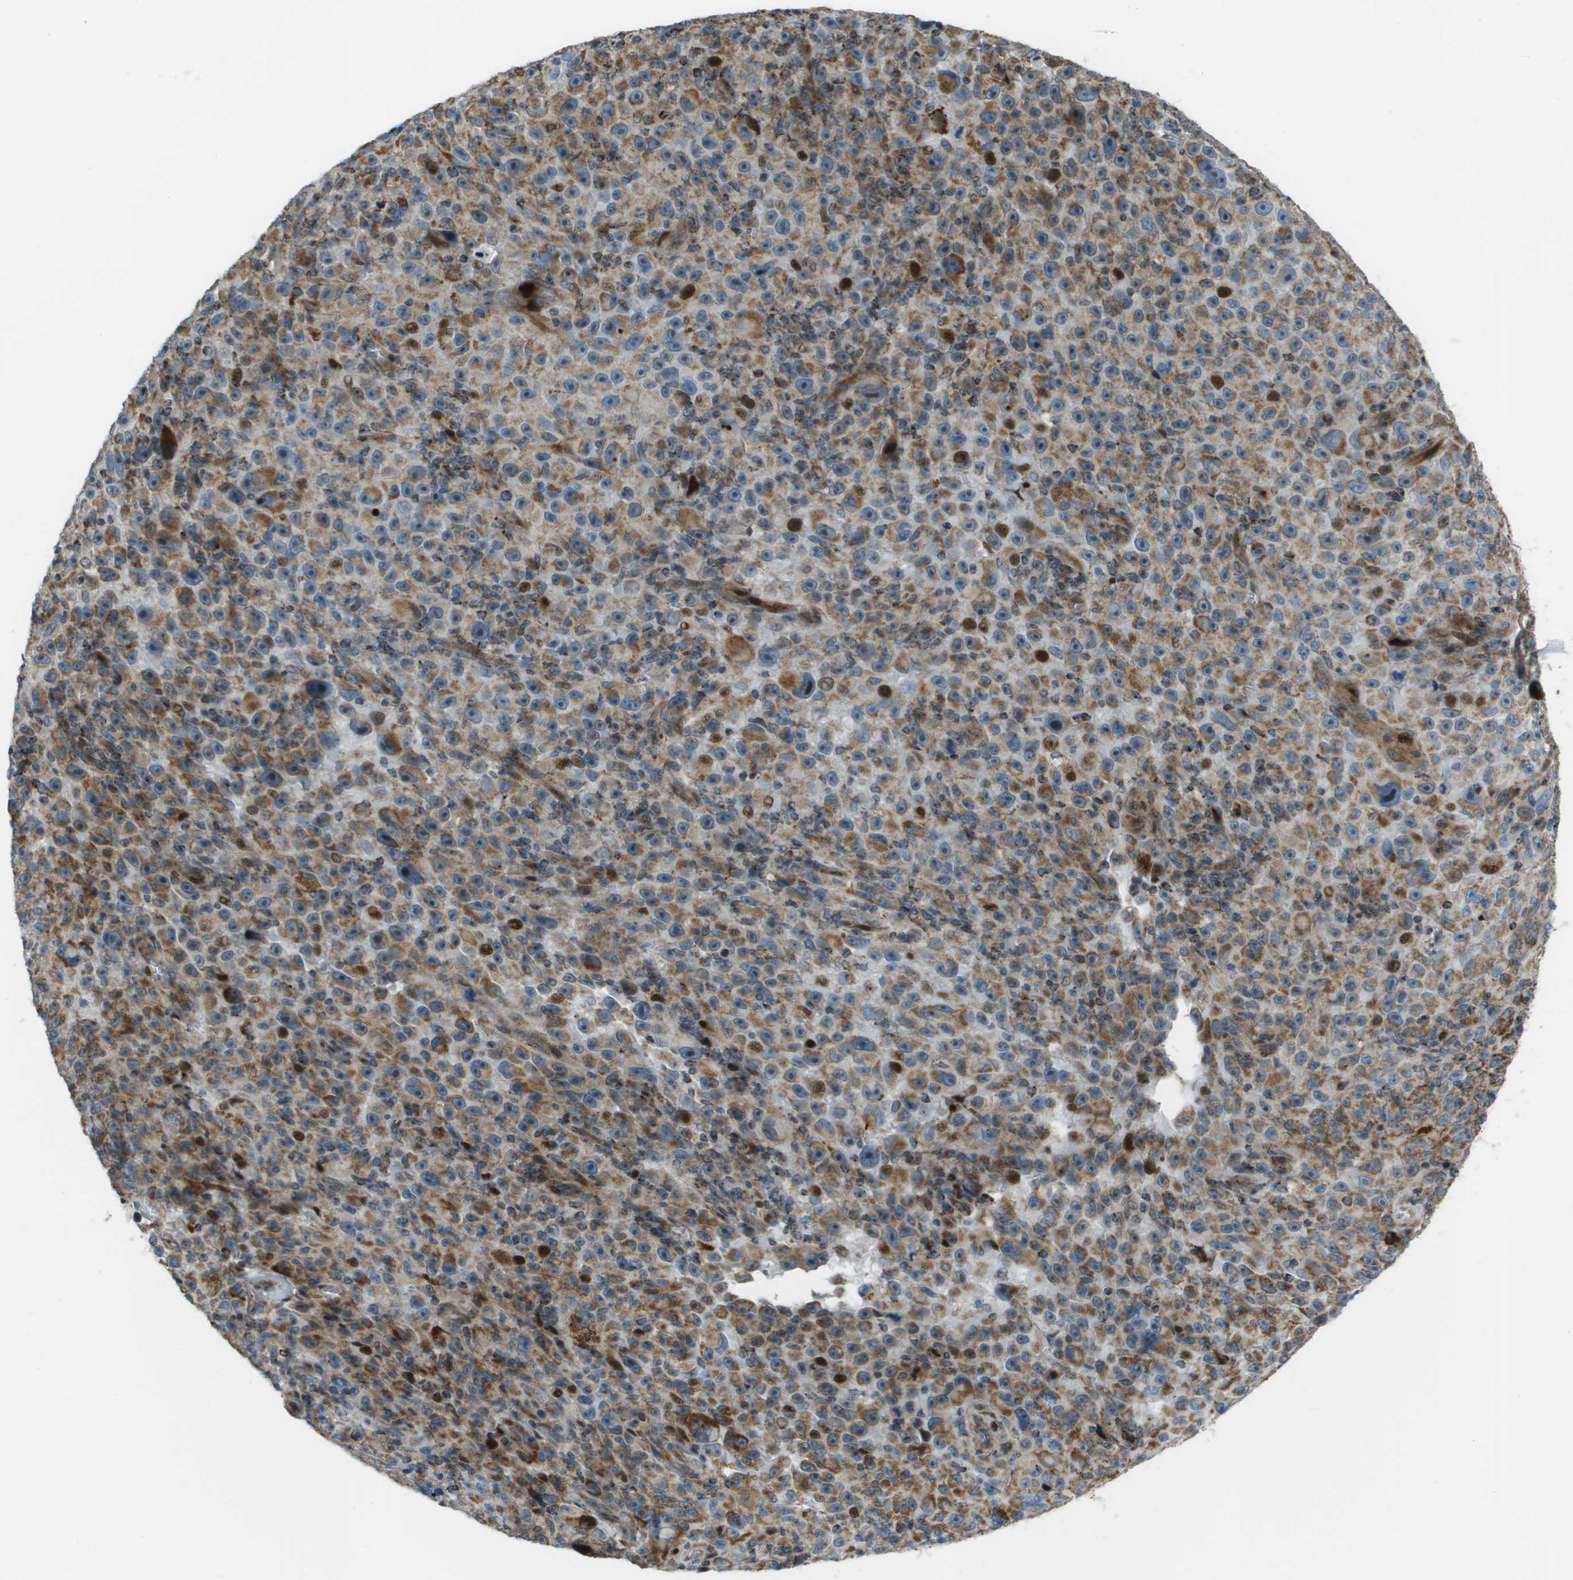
{"staining": {"intensity": "moderate", "quantity": "25%-75%", "location": "cytoplasmic/membranous"}, "tissue": "melanoma", "cell_type": "Tumor cells", "image_type": "cancer", "snomed": [{"axis": "morphology", "description": "Malignant melanoma, NOS"}, {"axis": "topography", "description": "Skin"}], "caption": "Immunohistochemical staining of human melanoma displays medium levels of moderate cytoplasmic/membranous staining in approximately 25%-75% of tumor cells.", "gene": "MGAT3", "patient": {"sex": "female", "age": 82}}